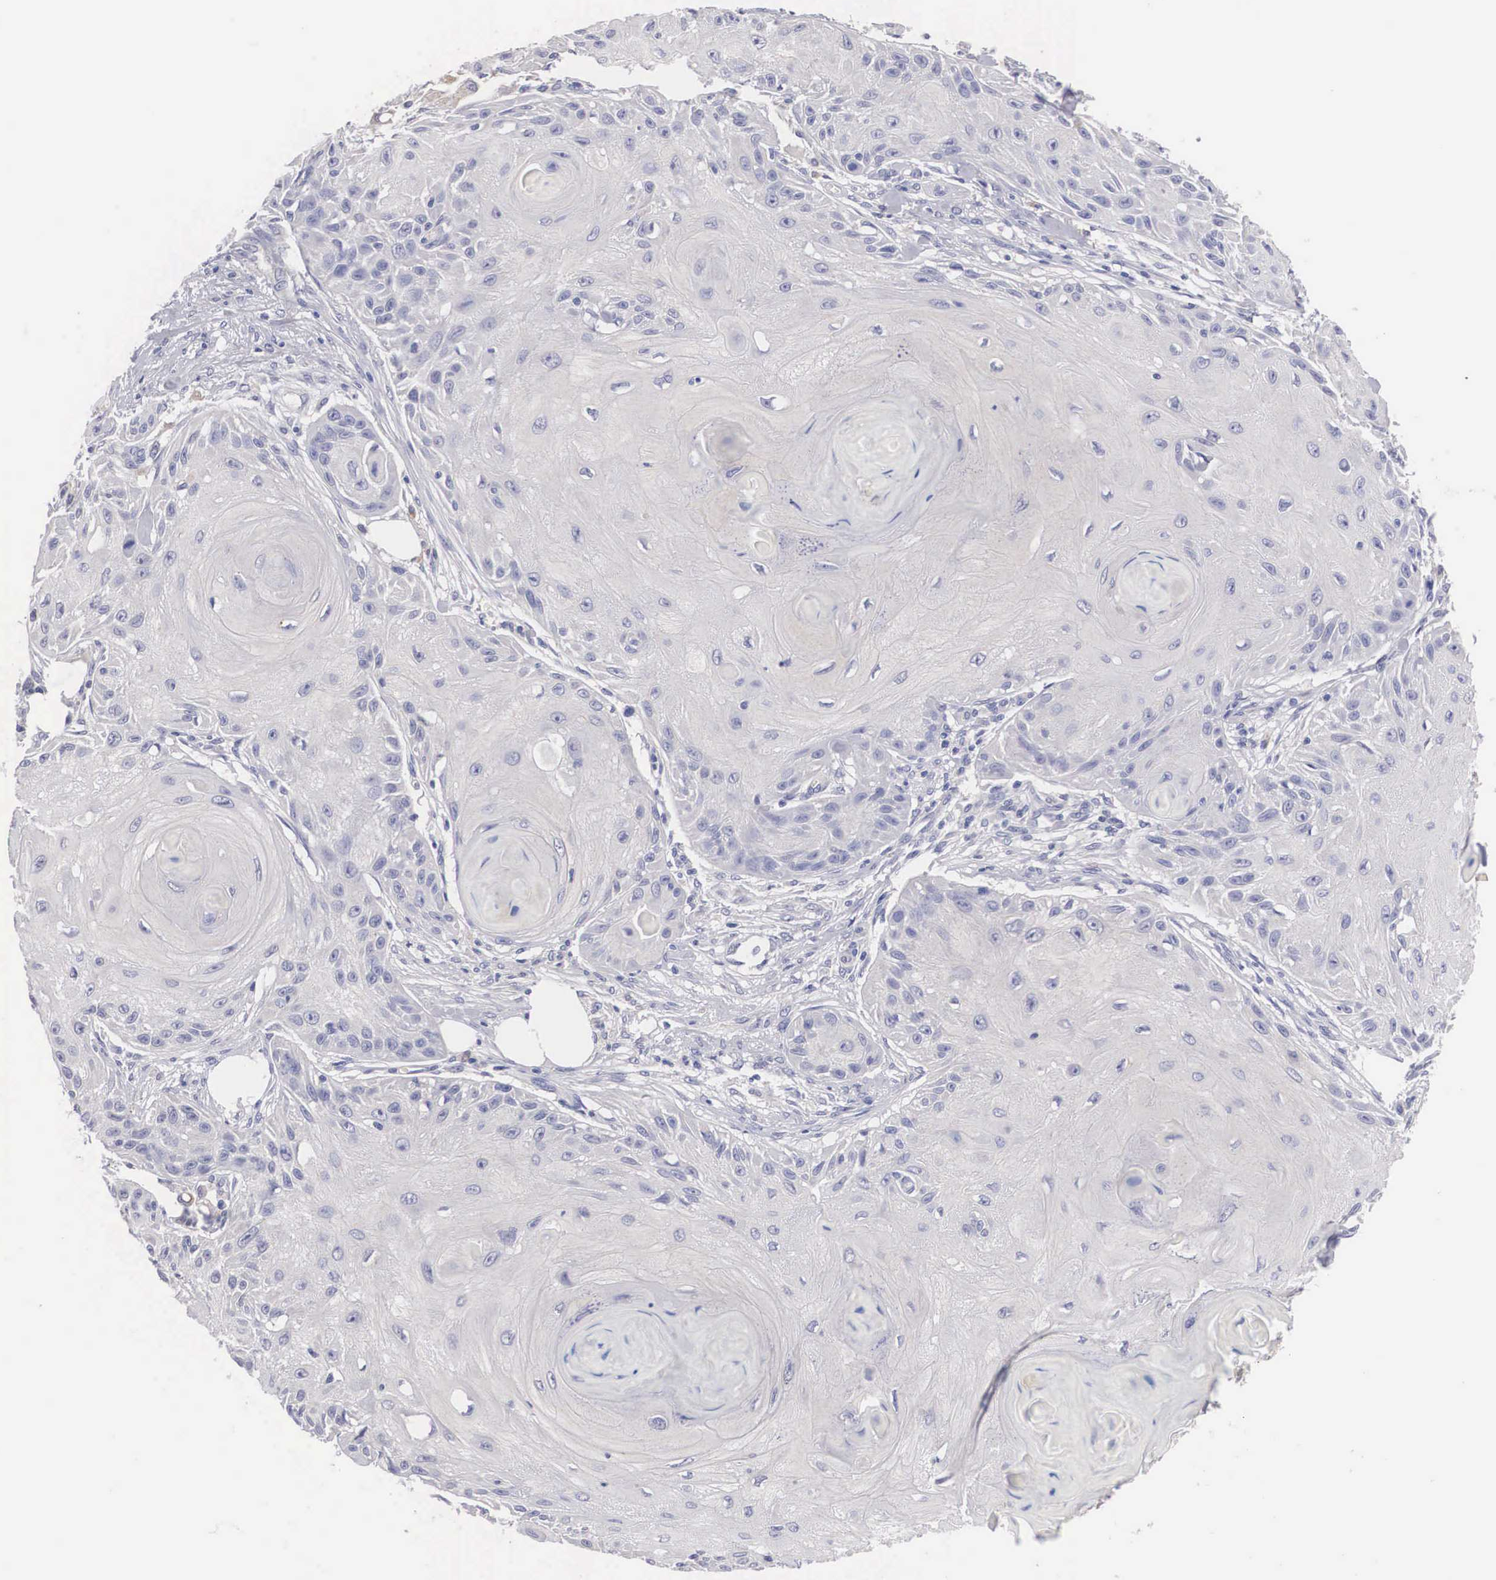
{"staining": {"intensity": "negative", "quantity": "none", "location": "none"}, "tissue": "skin cancer", "cell_type": "Tumor cells", "image_type": "cancer", "snomed": [{"axis": "morphology", "description": "Squamous cell carcinoma, NOS"}, {"axis": "topography", "description": "Skin"}], "caption": "A photomicrograph of skin squamous cell carcinoma stained for a protein shows no brown staining in tumor cells.", "gene": "ABHD4", "patient": {"sex": "female", "age": 88}}